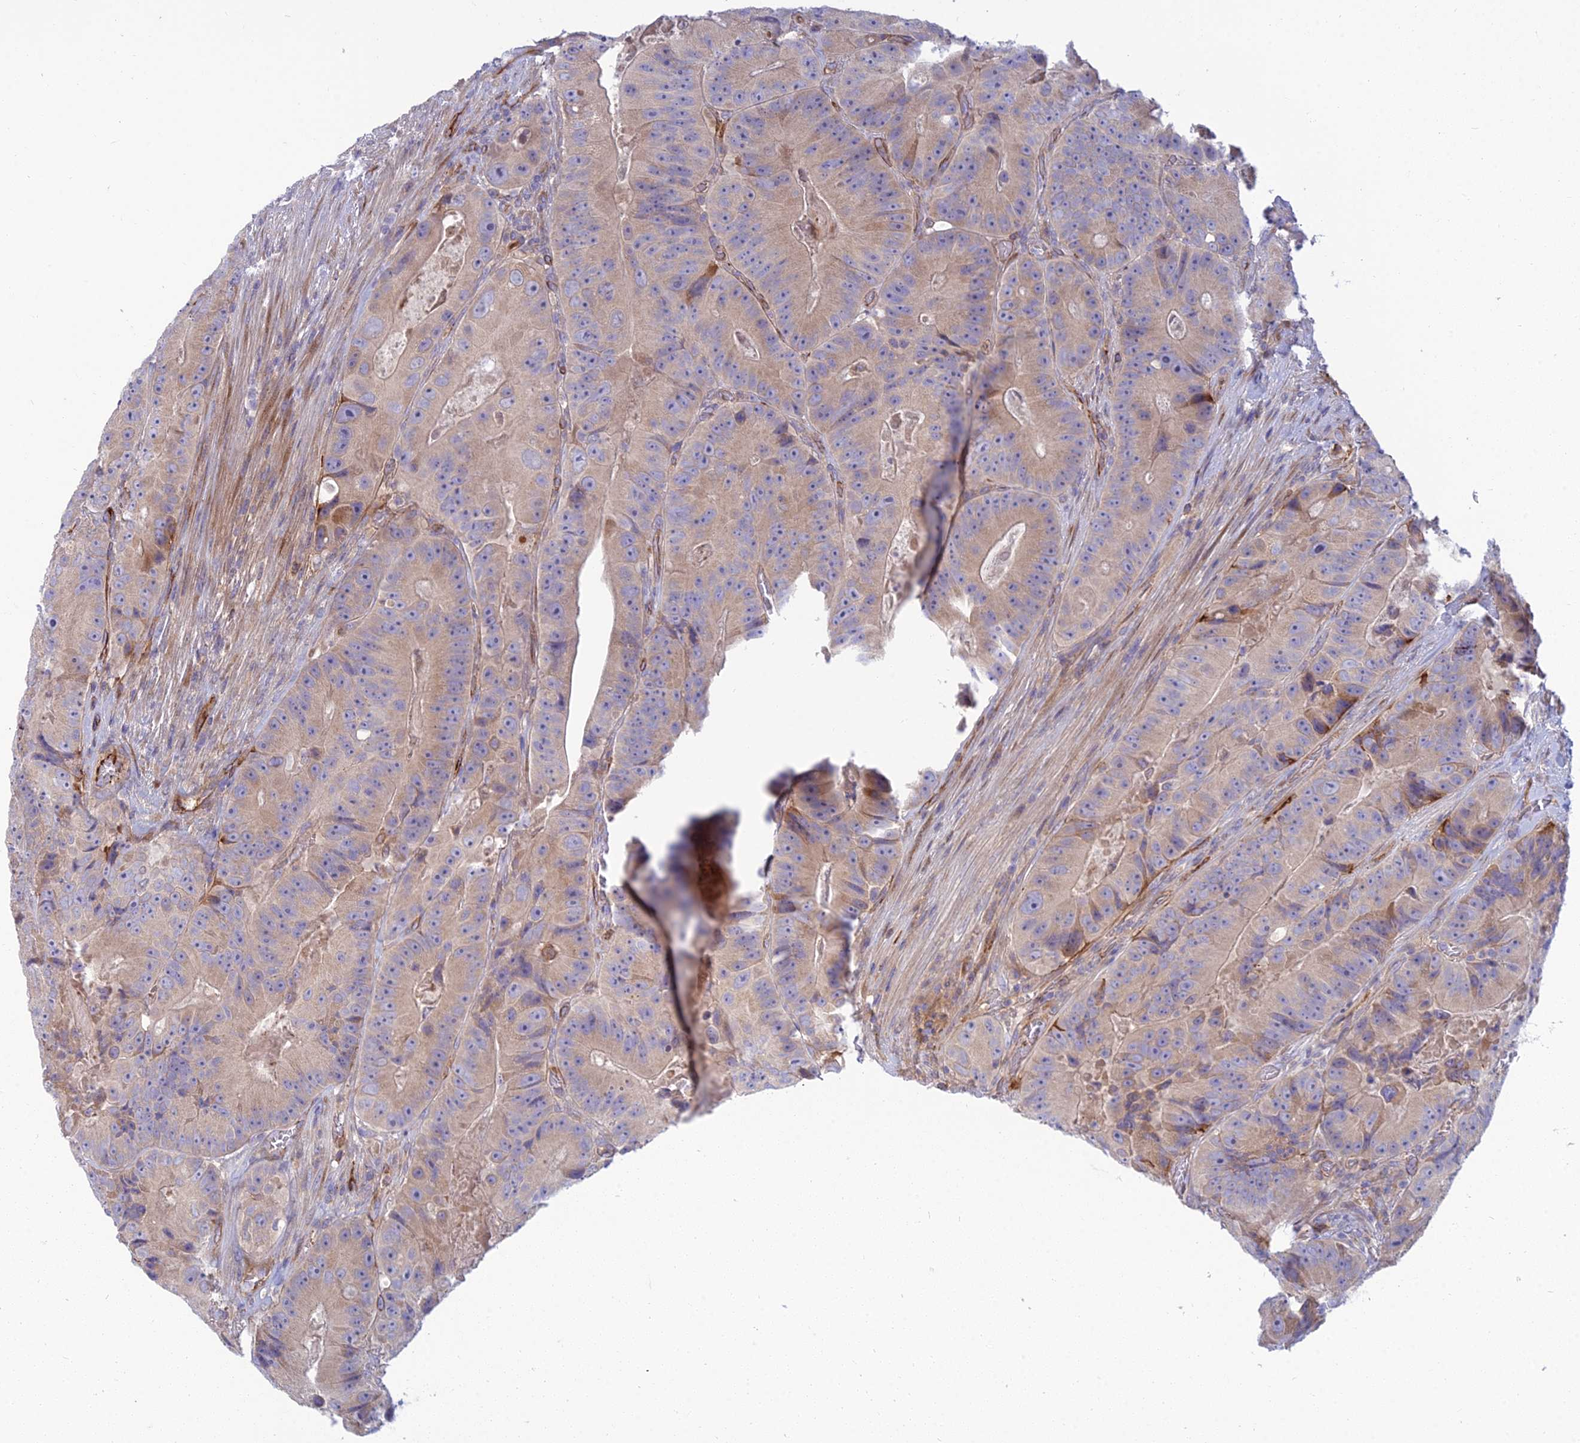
{"staining": {"intensity": "weak", "quantity": "25%-75%", "location": "cytoplasmic/membranous"}, "tissue": "colorectal cancer", "cell_type": "Tumor cells", "image_type": "cancer", "snomed": [{"axis": "morphology", "description": "Adenocarcinoma, NOS"}, {"axis": "topography", "description": "Colon"}], "caption": "Colorectal cancer (adenocarcinoma) was stained to show a protein in brown. There is low levels of weak cytoplasmic/membranous staining in about 25%-75% of tumor cells.", "gene": "DUS2", "patient": {"sex": "female", "age": 86}}